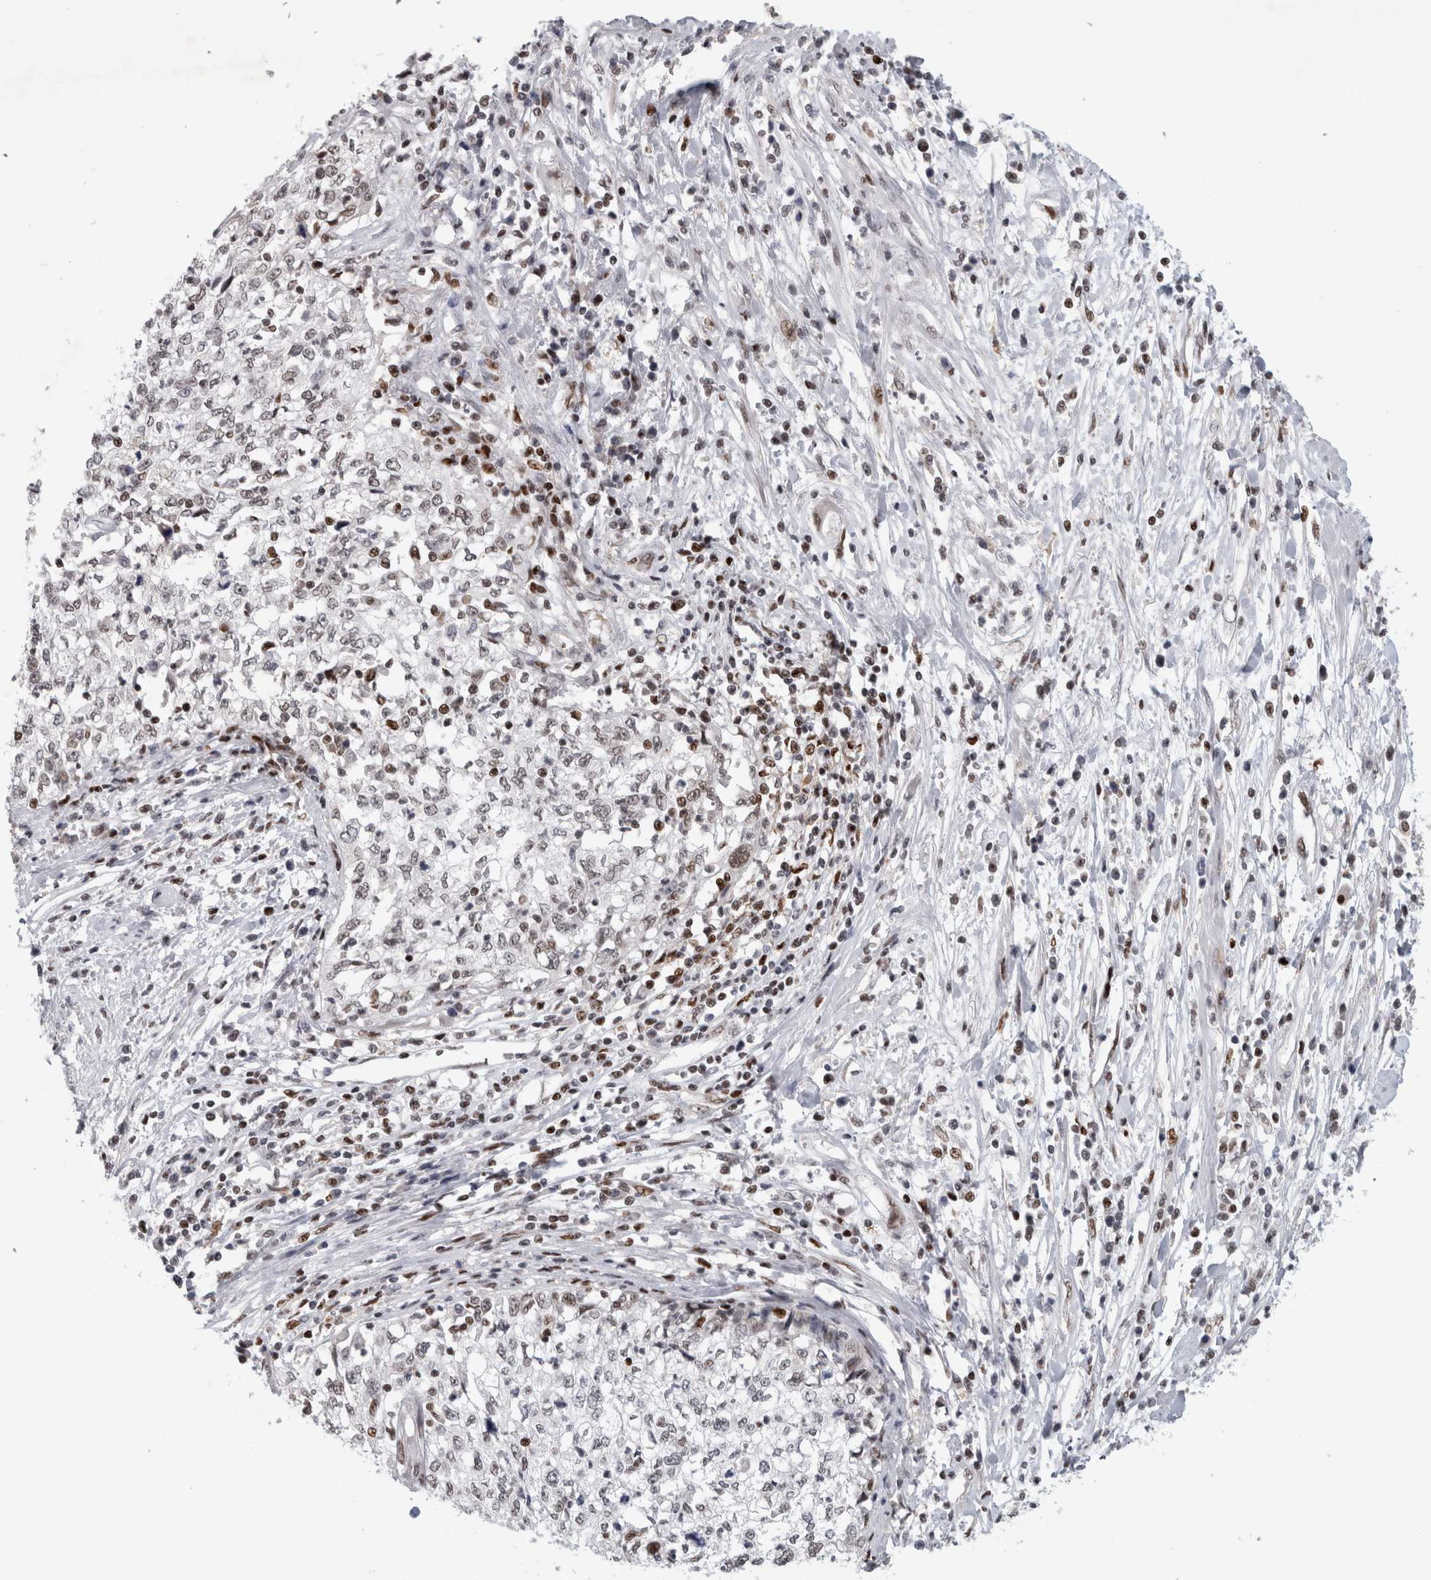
{"staining": {"intensity": "negative", "quantity": "none", "location": "none"}, "tissue": "cervical cancer", "cell_type": "Tumor cells", "image_type": "cancer", "snomed": [{"axis": "morphology", "description": "Squamous cell carcinoma, NOS"}, {"axis": "topography", "description": "Cervix"}], "caption": "DAB immunohistochemical staining of cervical squamous cell carcinoma exhibits no significant positivity in tumor cells. The staining was performed using DAB (3,3'-diaminobenzidine) to visualize the protein expression in brown, while the nuclei were stained in blue with hematoxylin (Magnification: 20x).", "gene": "SRARP", "patient": {"sex": "female", "age": 57}}